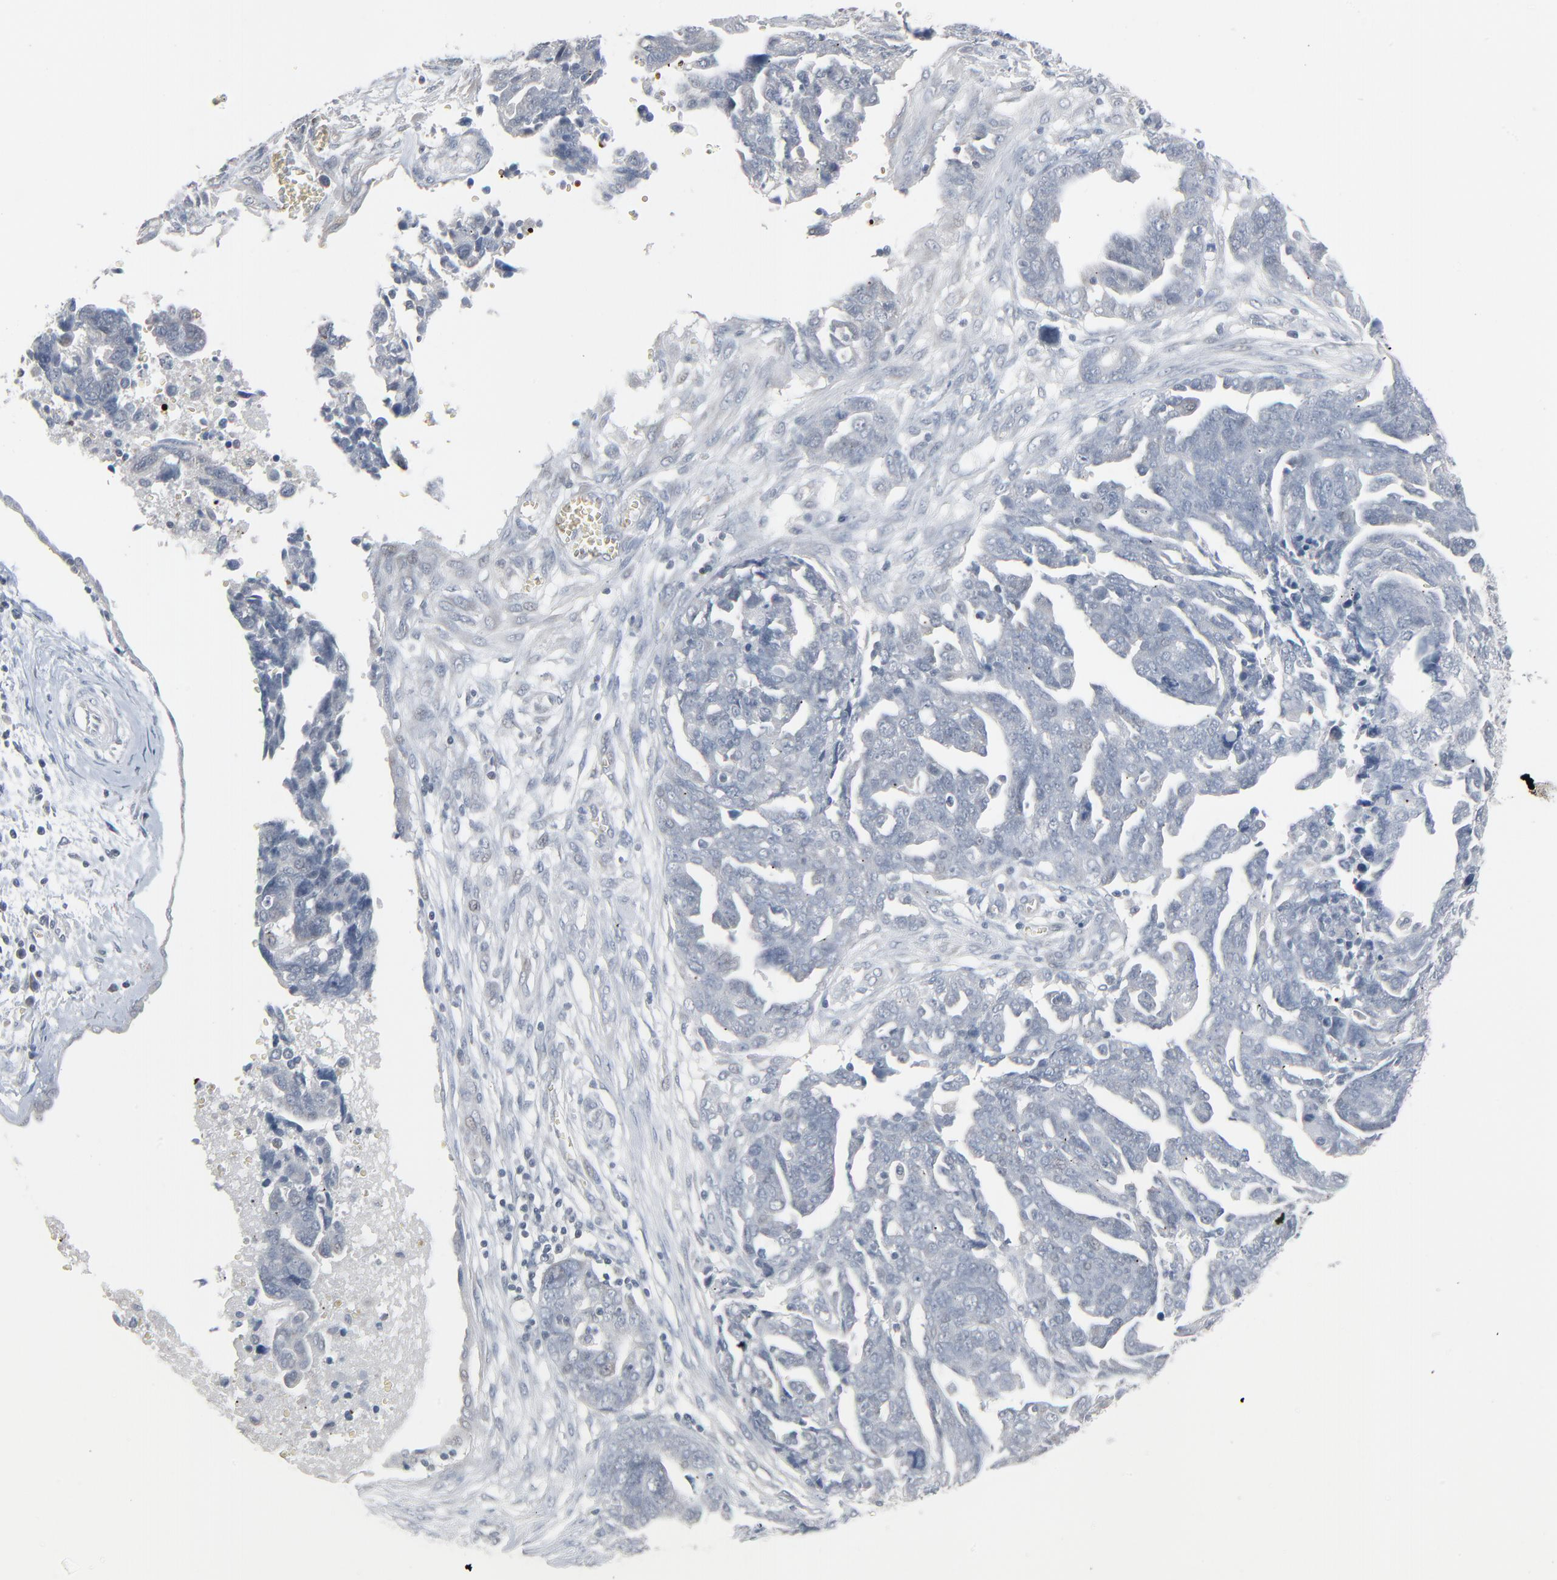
{"staining": {"intensity": "negative", "quantity": "none", "location": "none"}, "tissue": "ovarian cancer", "cell_type": "Tumor cells", "image_type": "cancer", "snomed": [{"axis": "morphology", "description": "Normal tissue, NOS"}, {"axis": "morphology", "description": "Cystadenocarcinoma, serous, NOS"}, {"axis": "topography", "description": "Fallopian tube"}, {"axis": "topography", "description": "Ovary"}], "caption": "Immunohistochemistry (IHC) of human ovarian serous cystadenocarcinoma shows no positivity in tumor cells.", "gene": "SAGE1", "patient": {"sex": "female", "age": 56}}